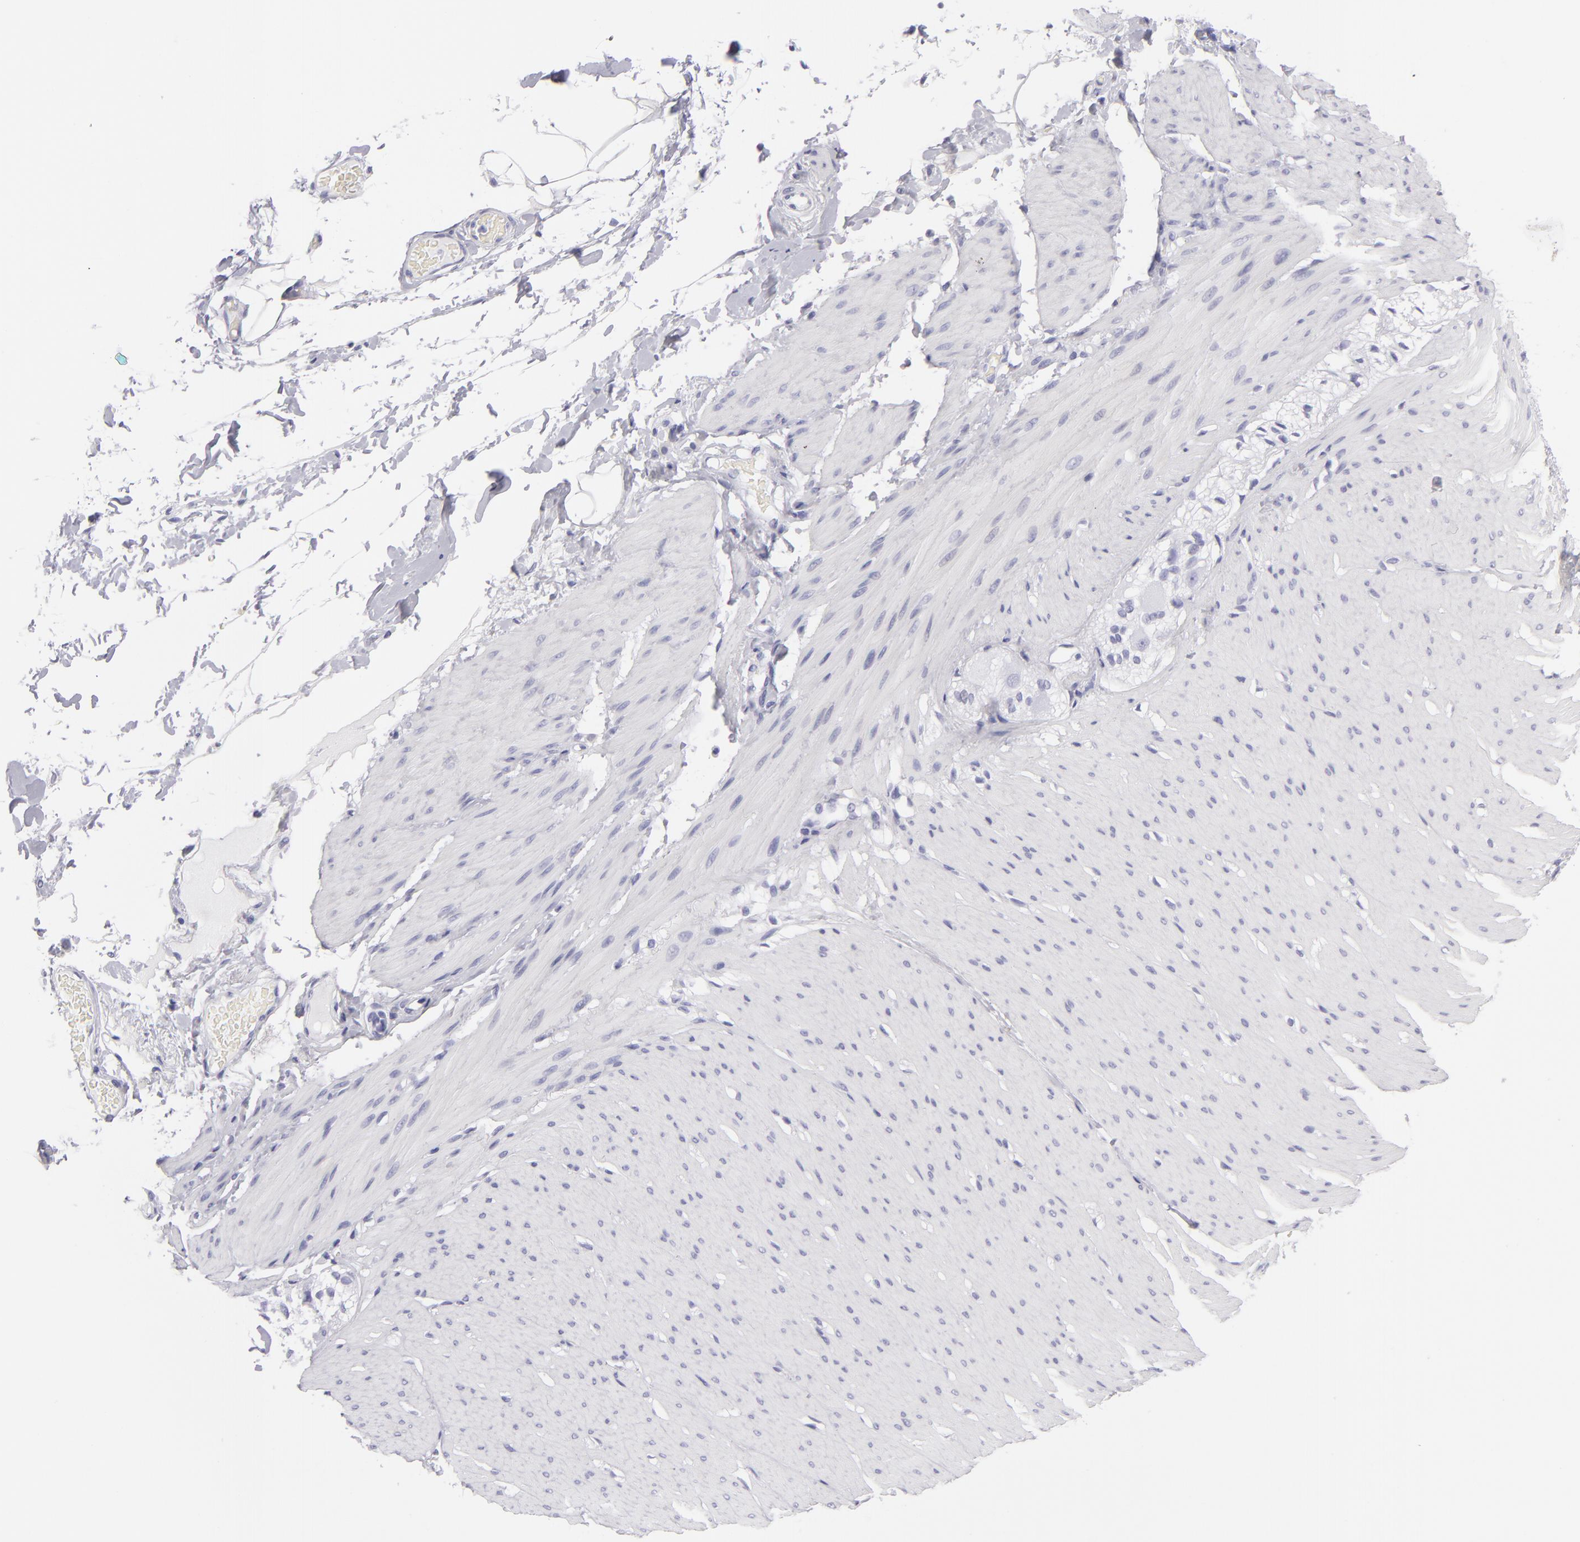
{"staining": {"intensity": "negative", "quantity": "none", "location": "none"}, "tissue": "smooth muscle", "cell_type": "Smooth muscle cells", "image_type": "normal", "snomed": [{"axis": "morphology", "description": "Normal tissue, NOS"}, {"axis": "topography", "description": "Smooth muscle"}, {"axis": "topography", "description": "Colon"}], "caption": "Immunohistochemistry (IHC) of normal smooth muscle demonstrates no expression in smooth muscle cells. The staining was performed using DAB to visualize the protein expression in brown, while the nuclei were stained in blue with hematoxylin (Magnification: 20x).", "gene": "PVALB", "patient": {"sex": "male", "age": 67}}